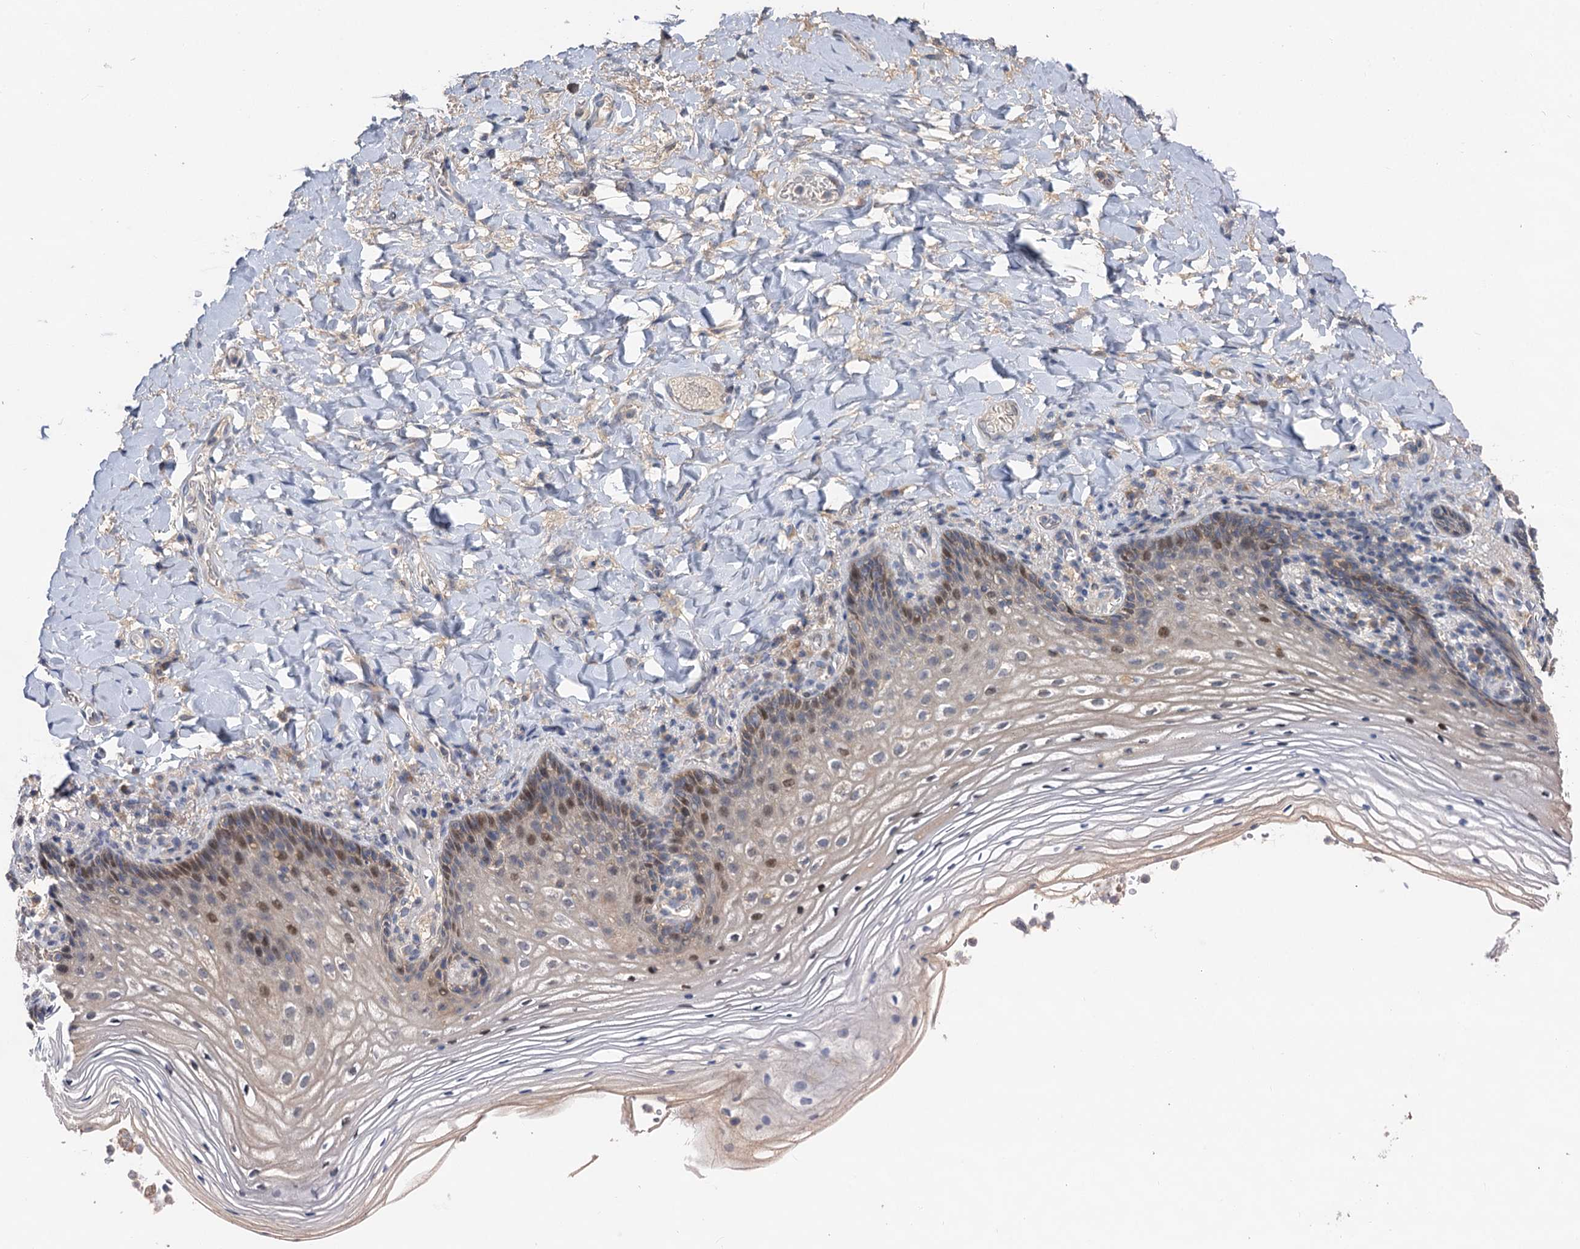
{"staining": {"intensity": "moderate", "quantity": "25%-75%", "location": "nuclear"}, "tissue": "vagina", "cell_type": "Squamous epithelial cells", "image_type": "normal", "snomed": [{"axis": "morphology", "description": "Normal tissue, NOS"}, {"axis": "topography", "description": "Vagina"}], "caption": "The immunohistochemical stain shows moderate nuclear positivity in squamous epithelial cells of unremarkable vagina. The protein is shown in brown color, while the nuclei are stained blue.", "gene": "TMEM39A", "patient": {"sex": "female", "age": 60}}